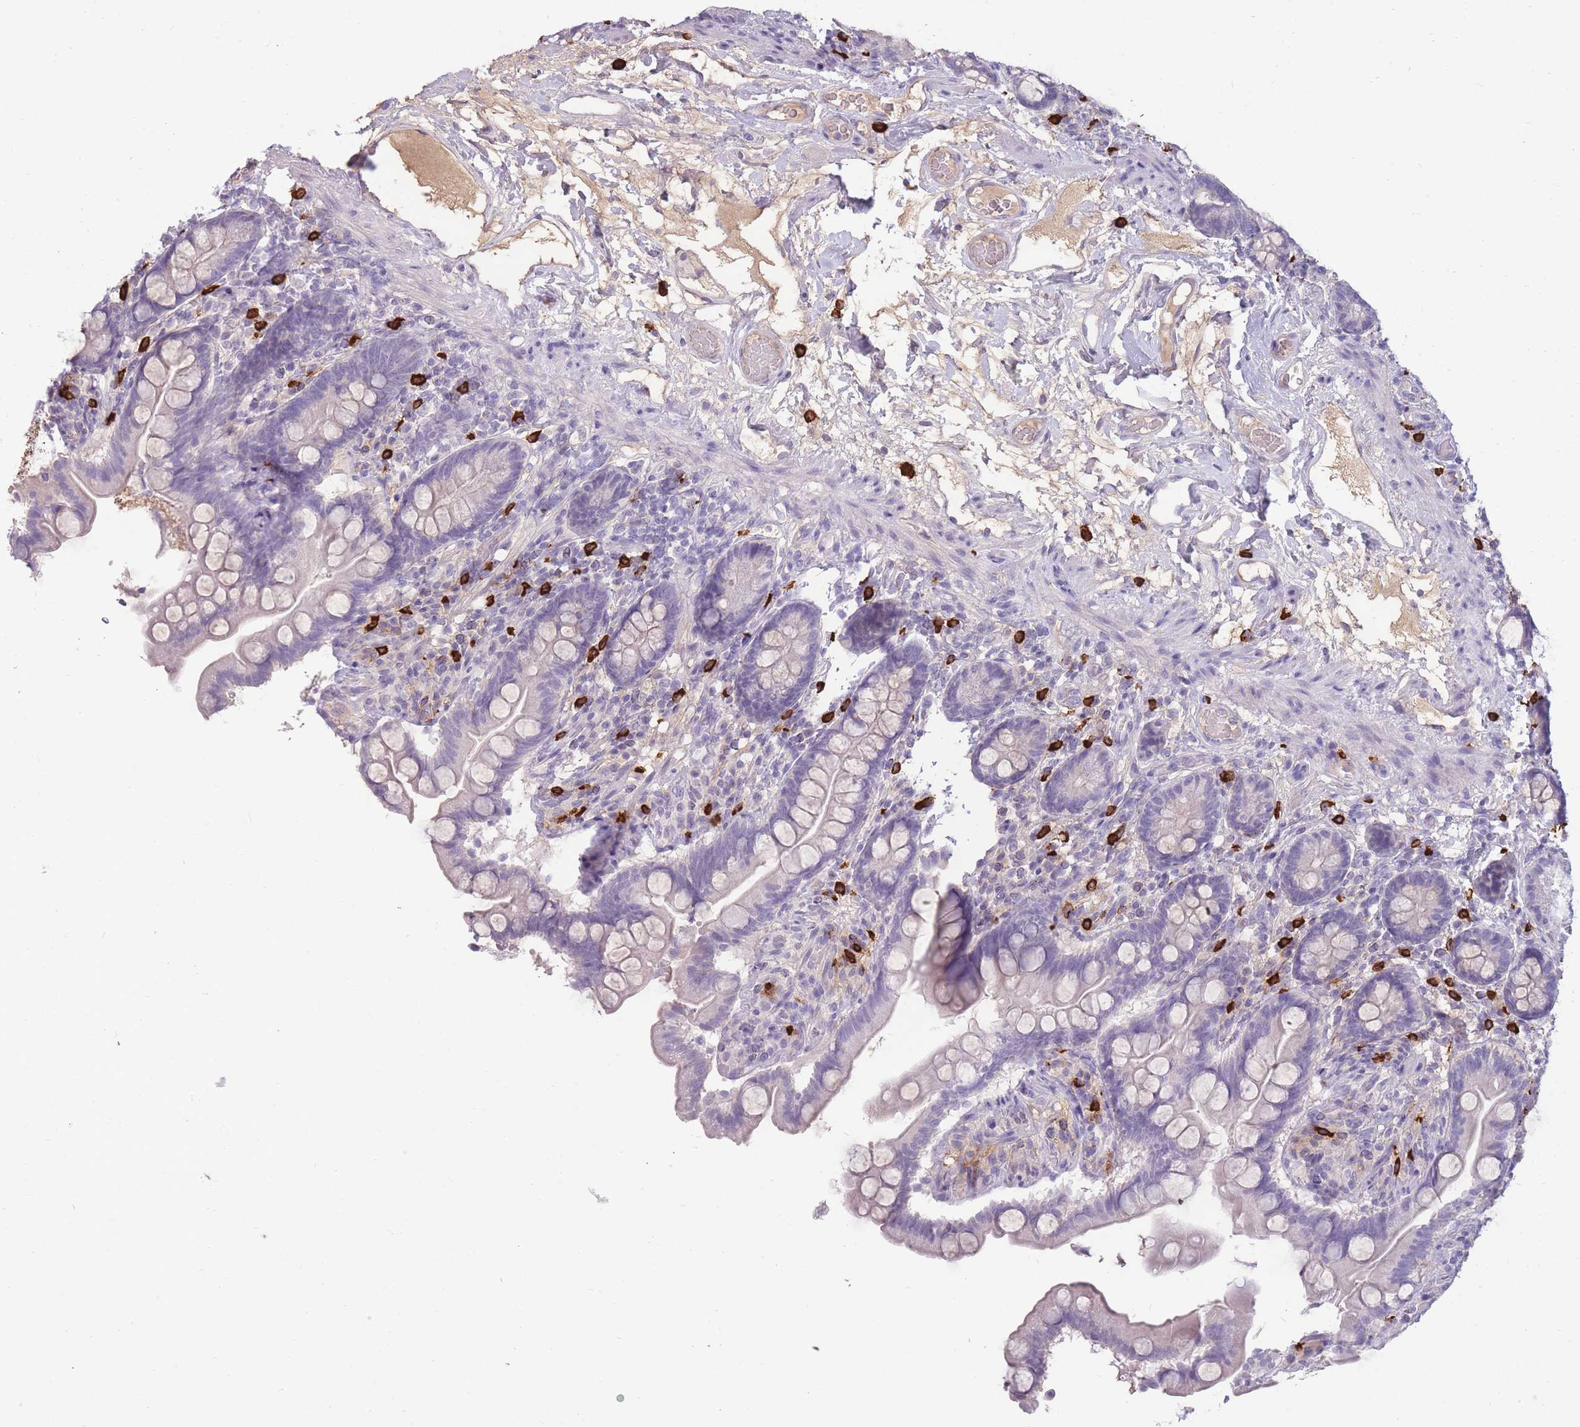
{"staining": {"intensity": "negative", "quantity": "none", "location": "none"}, "tissue": "small intestine", "cell_type": "Glandular cells", "image_type": "normal", "snomed": [{"axis": "morphology", "description": "Normal tissue, NOS"}, {"axis": "topography", "description": "Small intestine"}], "caption": "Immunohistochemistry (IHC) photomicrograph of benign small intestine stained for a protein (brown), which reveals no staining in glandular cells.", "gene": "TPSD1", "patient": {"sex": "female", "age": 64}}